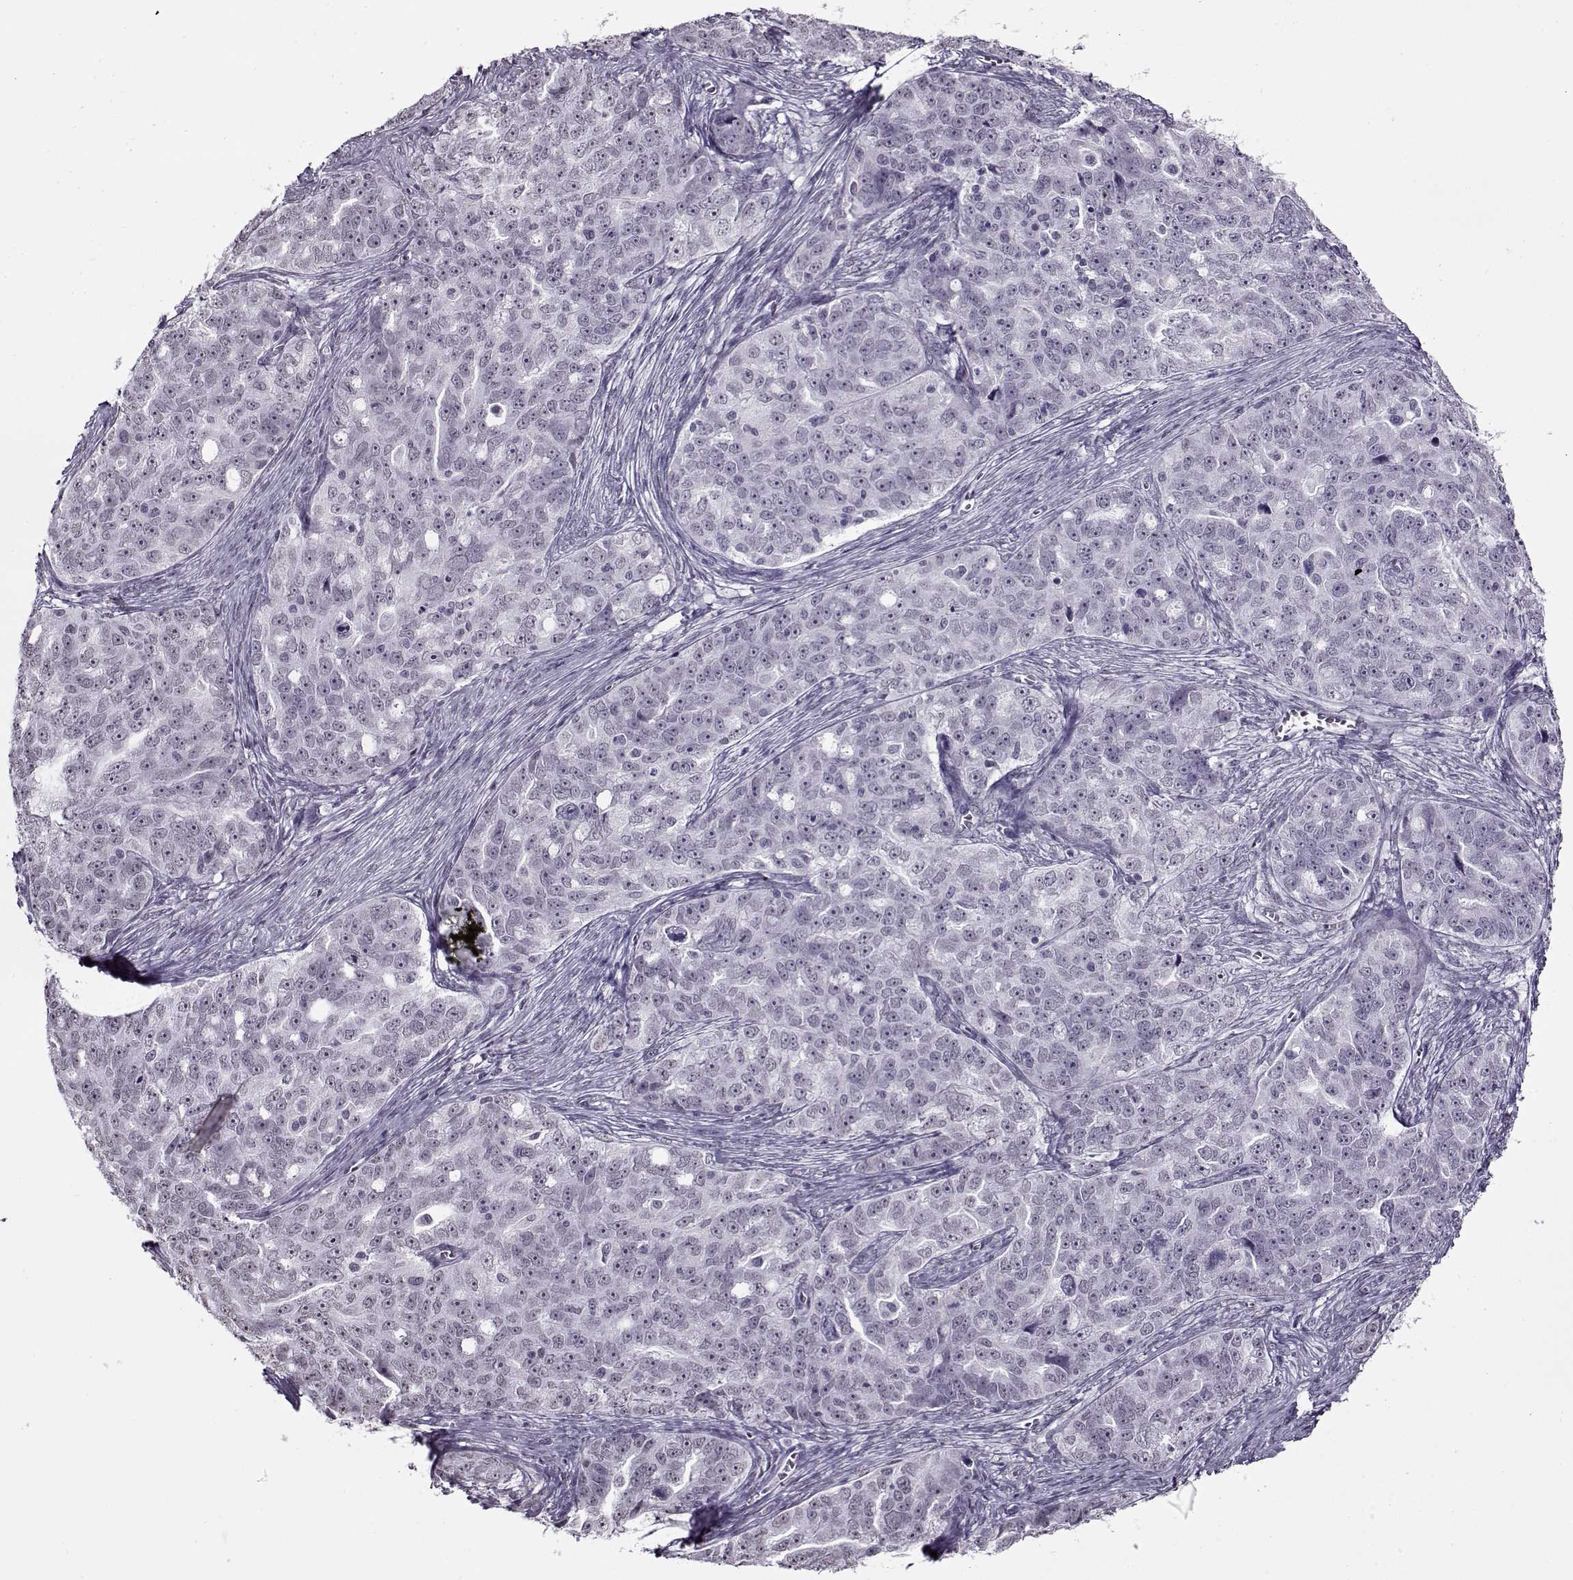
{"staining": {"intensity": "negative", "quantity": "none", "location": "none"}, "tissue": "ovarian cancer", "cell_type": "Tumor cells", "image_type": "cancer", "snomed": [{"axis": "morphology", "description": "Cystadenocarcinoma, serous, NOS"}, {"axis": "topography", "description": "Ovary"}], "caption": "An immunohistochemistry image of ovarian cancer is shown. There is no staining in tumor cells of ovarian cancer.", "gene": "PRMT8", "patient": {"sex": "female", "age": 51}}